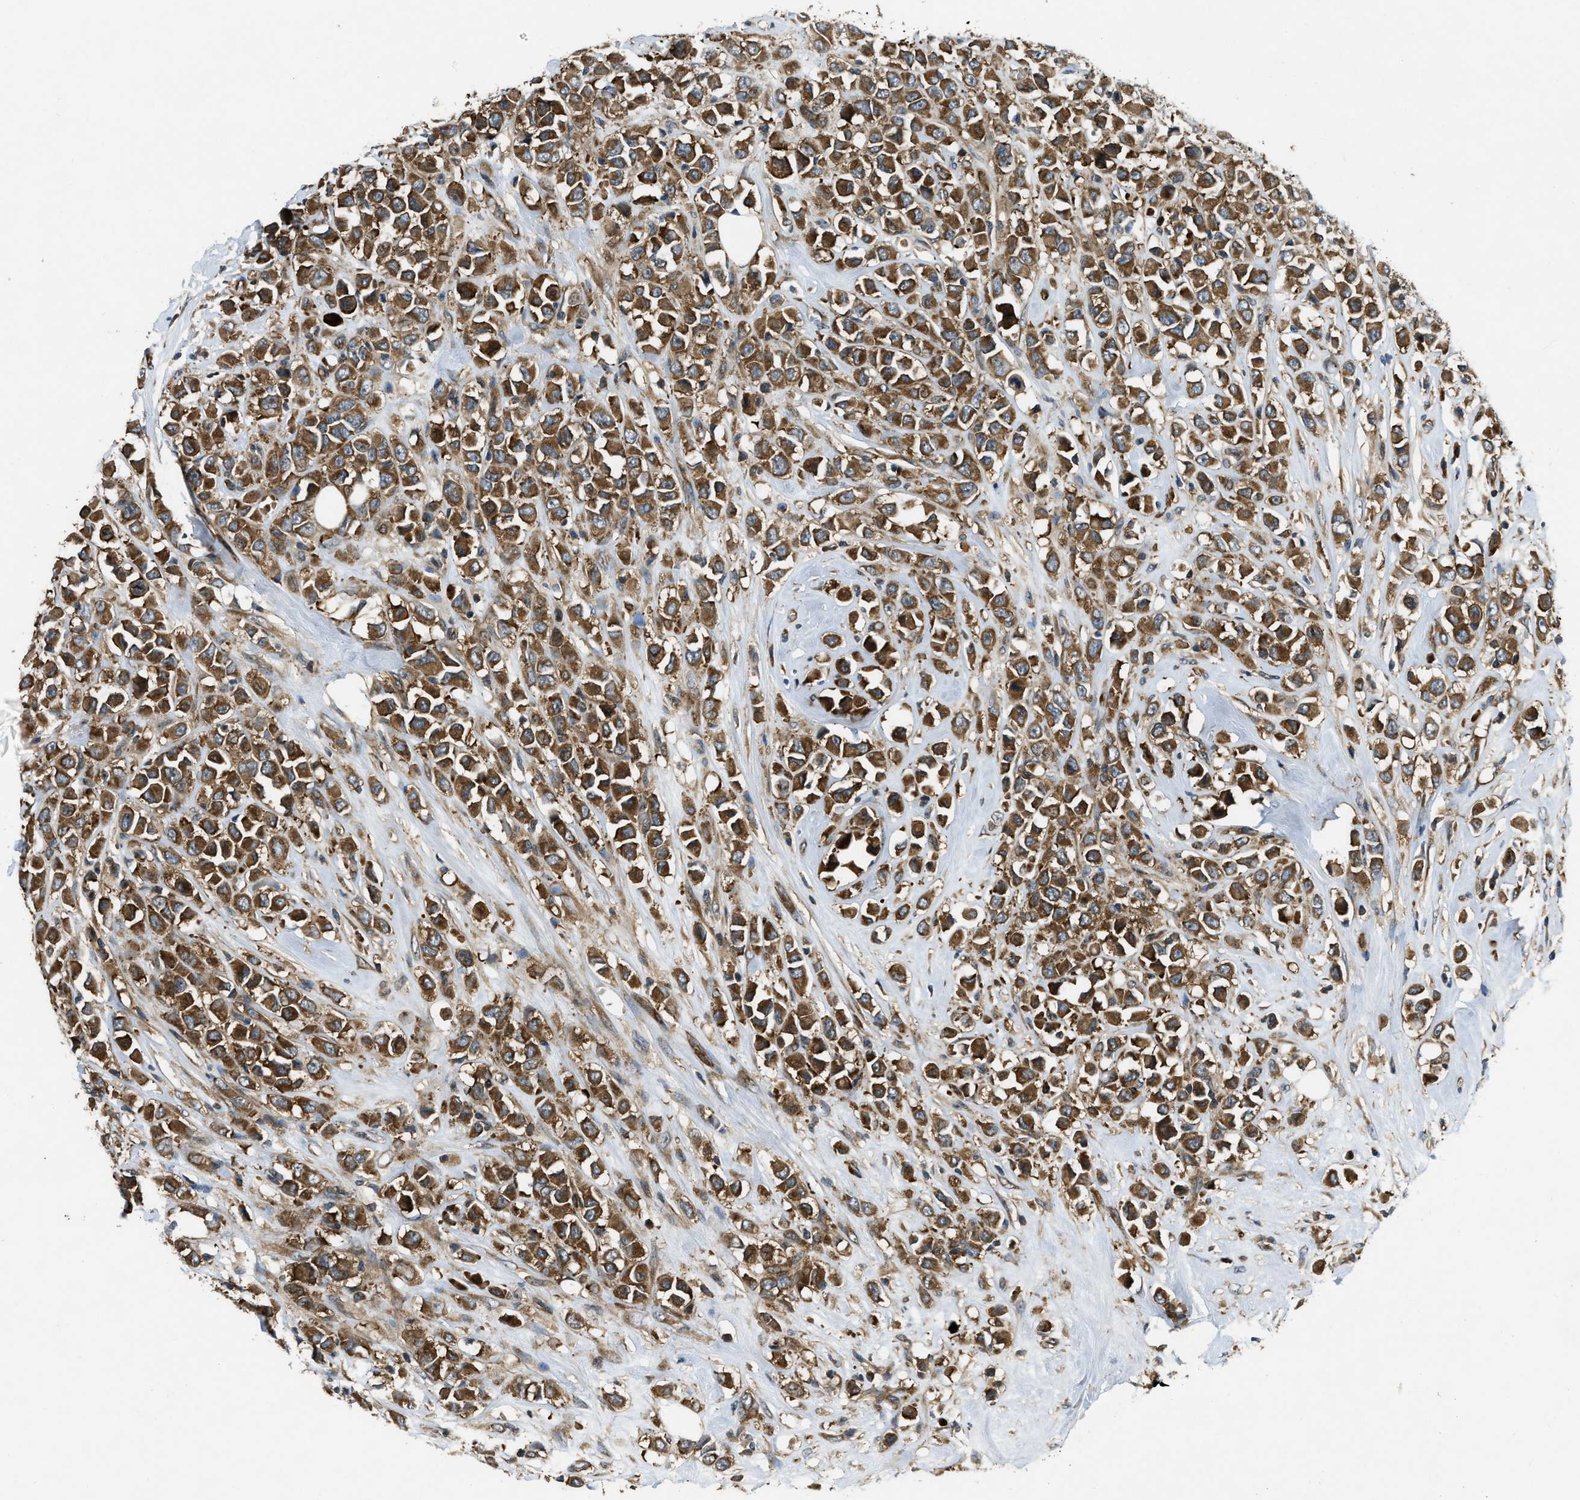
{"staining": {"intensity": "strong", "quantity": ">75%", "location": "cytoplasmic/membranous"}, "tissue": "breast cancer", "cell_type": "Tumor cells", "image_type": "cancer", "snomed": [{"axis": "morphology", "description": "Duct carcinoma"}, {"axis": "topography", "description": "Breast"}], "caption": "Immunohistochemical staining of human intraductal carcinoma (breast) shows high levels of strong cytoplasmic/membranous protein staining in about >75% of tumor cells. The protein is stained brown, and the nuclei are stained in blue (DAB IHC with brightfield microscopy, high magnification).", "gene": "RASGRF2", "patient": {"sex": "female", "age": 61}}